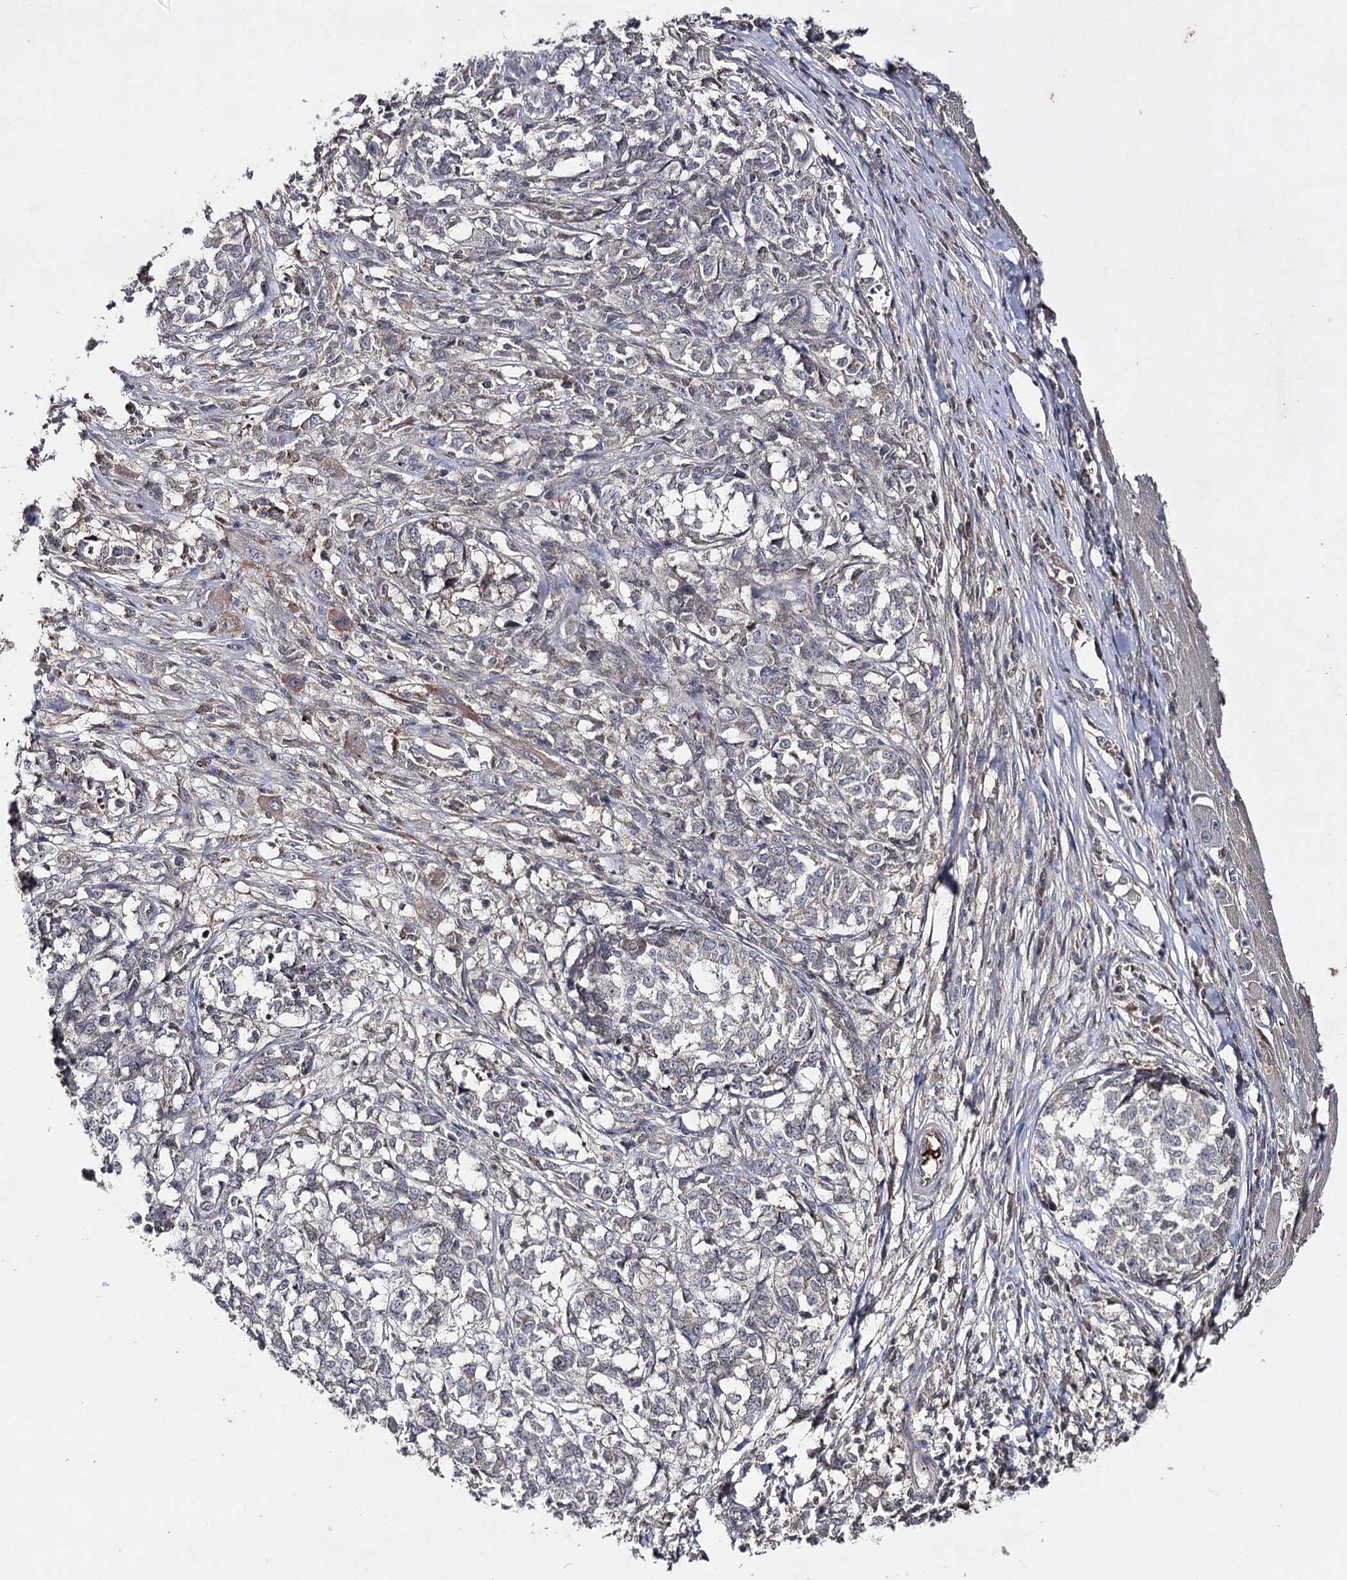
{"staining": {"intensity": "negative", "quantity": "none", "location": "none"}, "tissue": "melanoma", "cell_type": "Tumor cells", "image_type": "cancer", "snomed": [{"axis": "morphology", "description": "Malignant melanoma, NOS"}, {"axis": "topography", "description": "Skin"}], "caption": "Tumor cells show no significant positivity in melanoma.", "gene": "SYNGR3", "patient": {"sex": "female", "age": 72}}